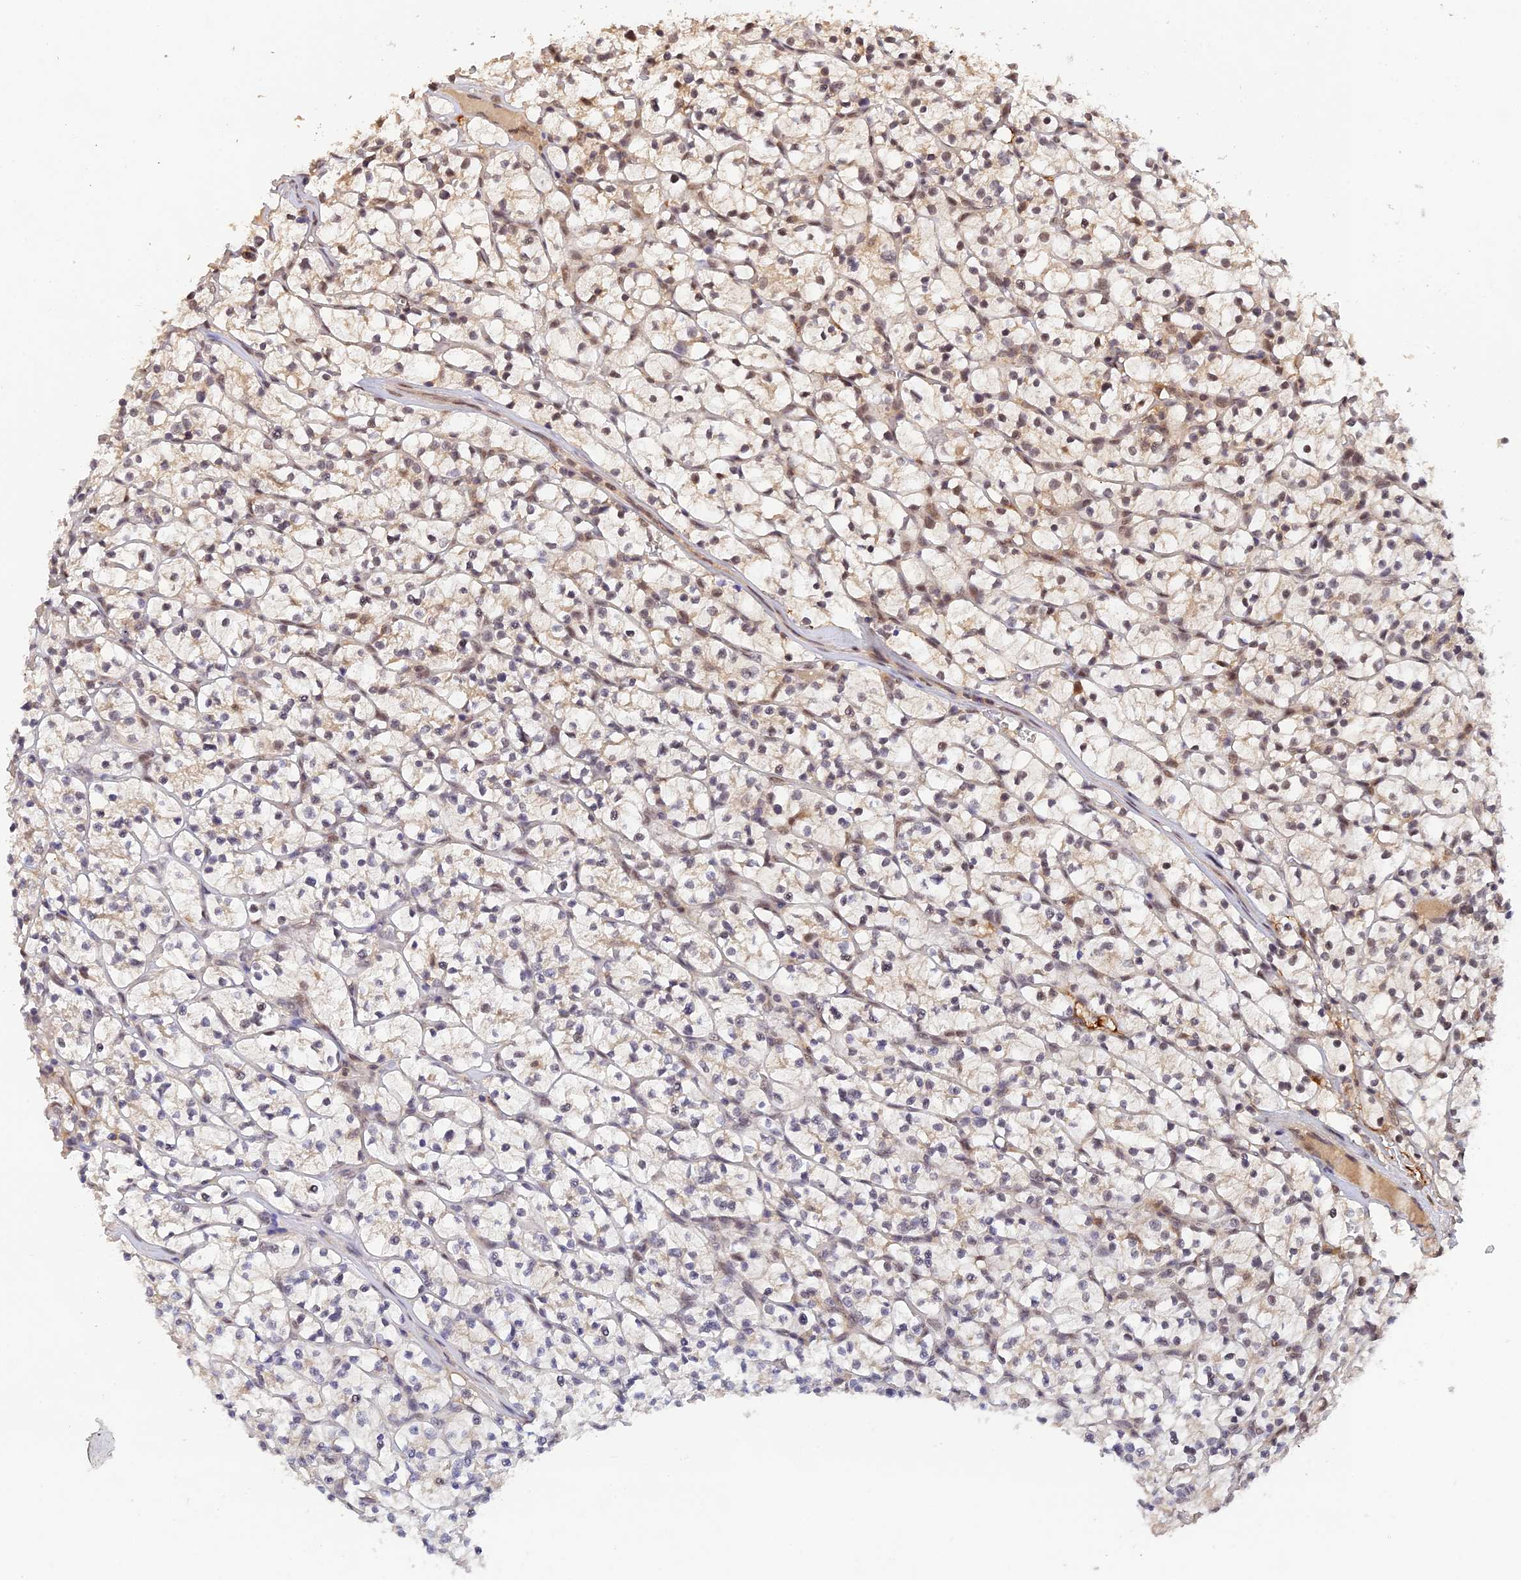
{"staining": {"intensity": "weak", "quantity": "<25%", "location": "cytoplasmic/membranous"}, "tissue": "renal cancer", "cell_type": "Tumor cells", "image_type": "cancer", "snomed": [{"axis": "morphology", "description": "Adenocarcinoma, NOS"}, {"axis": "topography", "description": "Kidney"}], "caption": "DAB (3,3'-diaminobenzidine) immunohistochemical staining of human renal adenocarcinoma shows no significant positivity in tumor cells. (Brightfield microscopy of DAB (3,3'-diaminobenzidine) immunohistochemistry (IHC) at high magnification).", "gene": "ZNF436", "patient": {"sex": "female", "age": 64}}